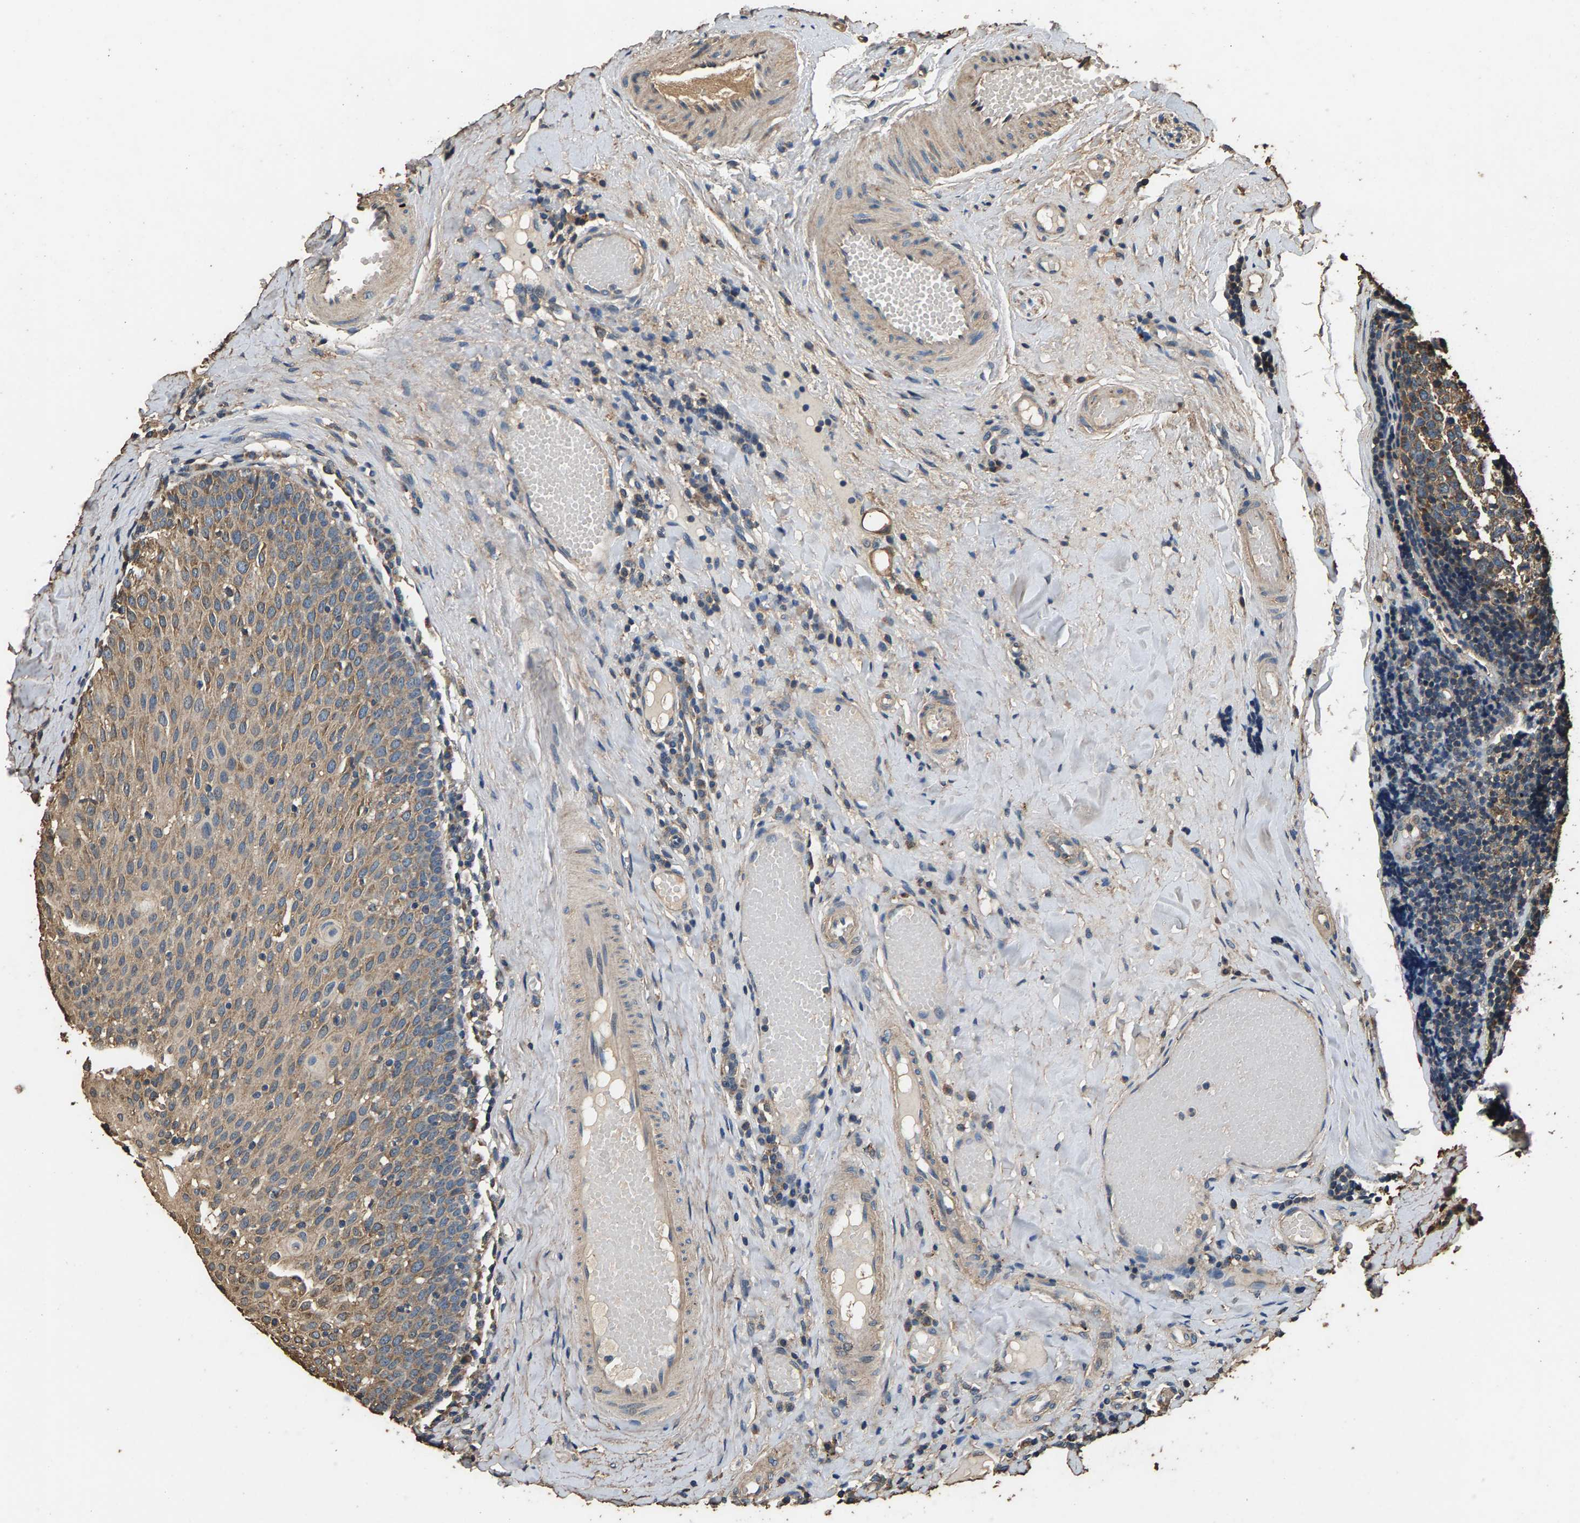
{"staining": {"intensity": "weak", "quantity": "<25%", "location": "cytoplasmic/membranous"}, "tissue": "tonsil", "cell_type": "Germinal center cells", "image_type": "normal", "snomed": [{"axis": "morphology", "description": "Normal tissue, NOS"}, {"axis": "topography", "description": "Tonsil"}], "caption": "Immunohistochemistry (IHC) of unremarkable human tonsil demonstrates no positivity in germinal center cells.", "gene": "MRPL27", "patient": {"sex": "female", "age": 19}}